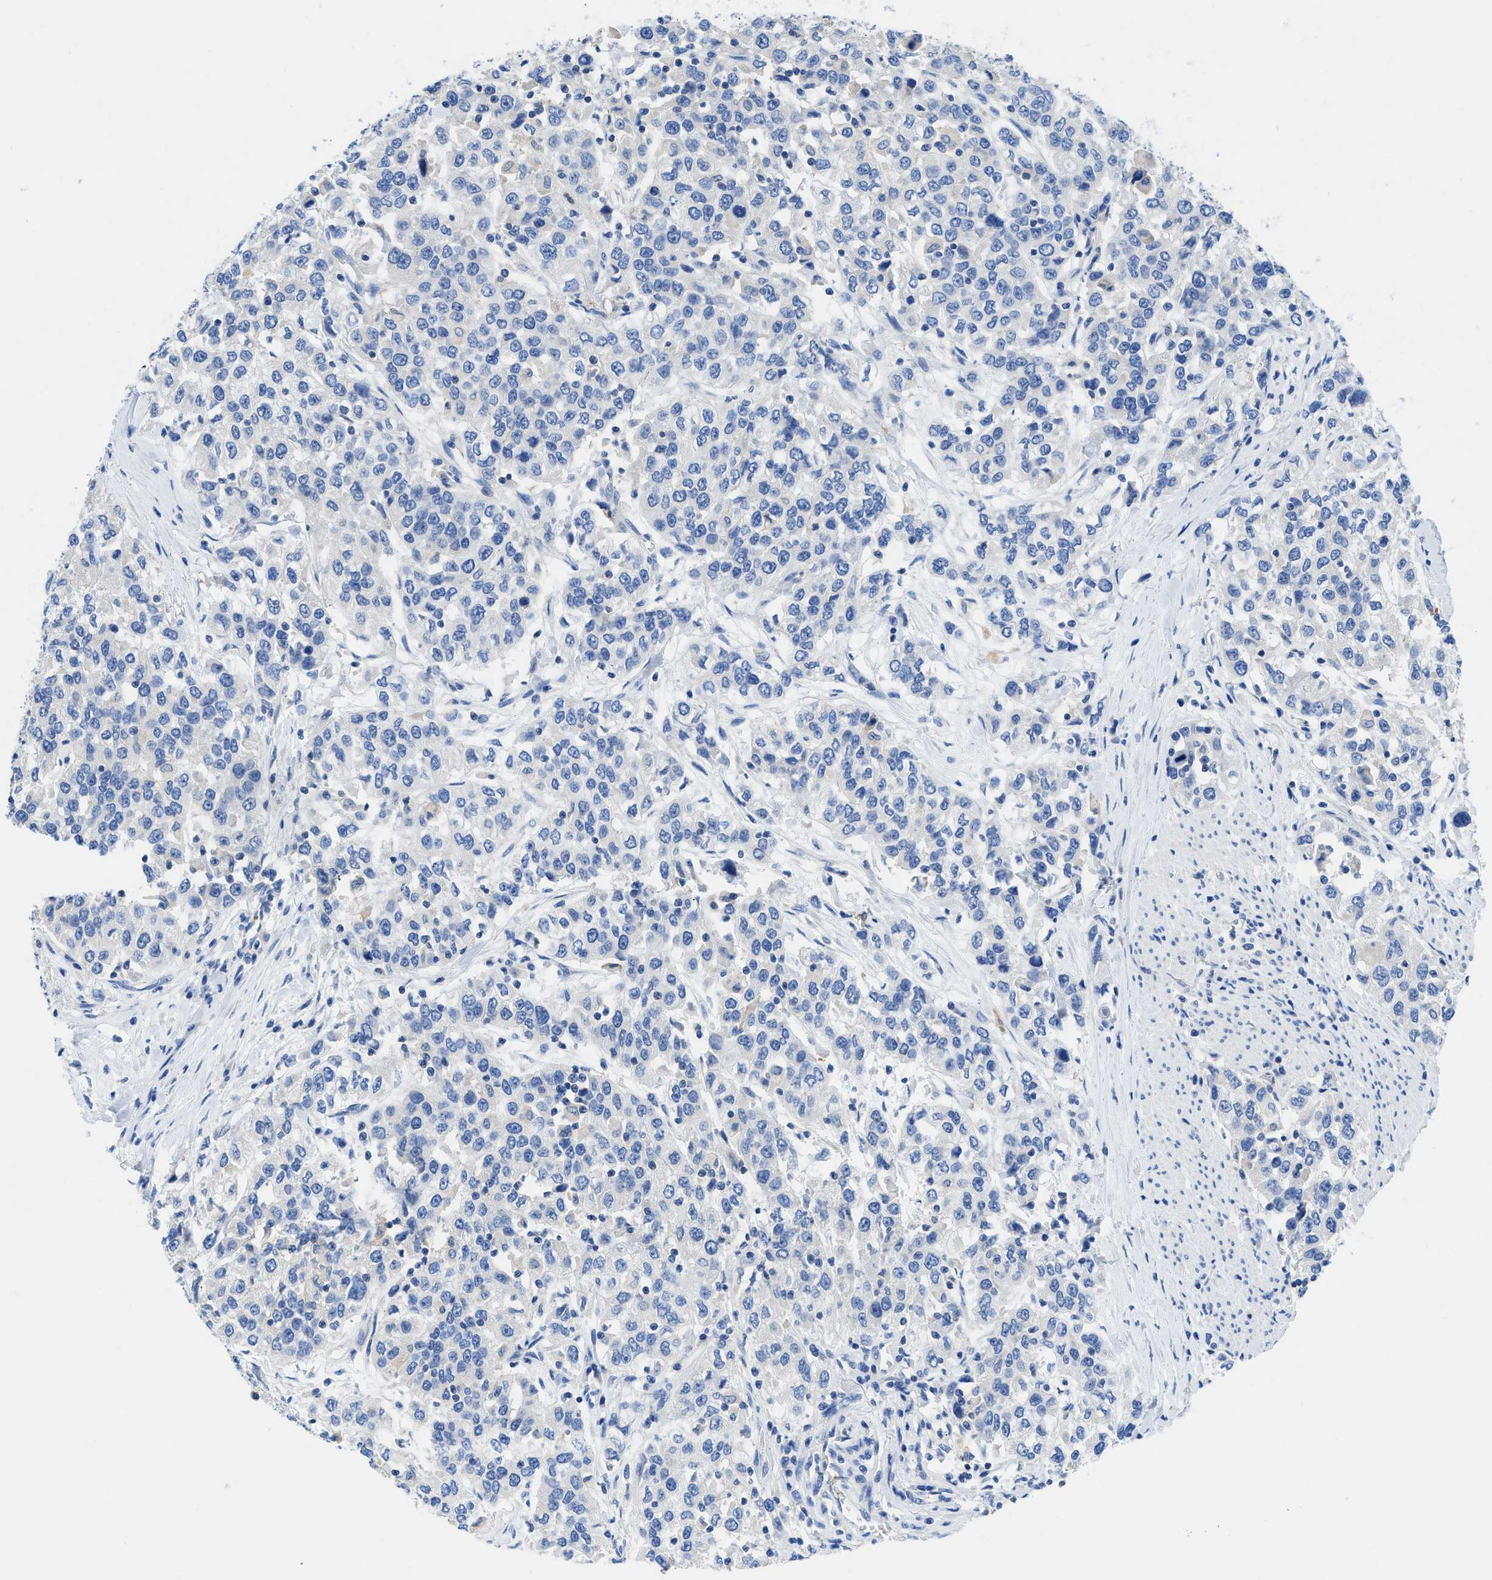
{"staining": {"intensity": "negative", "quantity": "none", "location": "none"}, "tissue": "urothelial cancer", "cell_type": "Tumor cells", "image_type": "cancer", "snomed": [{"axis": "morphology", "description": "Urothelial carcinoma, High grade"}, {"axis": "topography", "description": "Urinary bladder"}], "caption": "The immunohistochemistry (IHC) histopathology image has no significant staining in tumor cells of high-grade urothelial carcinoma tissue.", "gene": "NEB", "patient": {"sex": "female", "age": 80}}